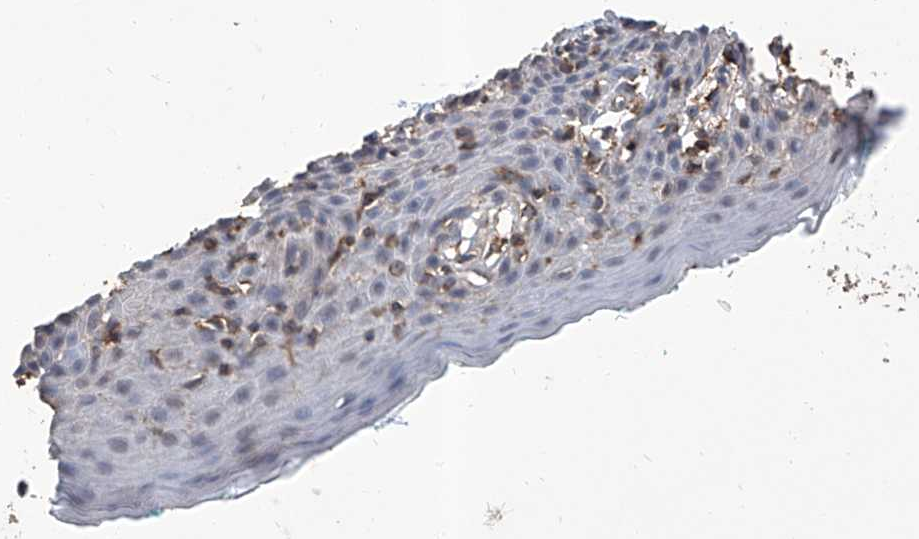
{"staining": {"intensity": "weak", "quantity": "<25%", "location": "cytoplasmic/membranous"}, "tissue": "skin", "cell_type": "Epidermal cells", "image_type": "normal", "snomed": [{"axis": "morphology", "description": "Normal tissue, NOS"}, {"axis": "topography", "description": "Vulva"}], "caption": "This is an IHC histopathology image of unremarkable human skin. There is no expression in epidermal cells.", "gene": "GPT", "patient": {"sex": "female", "age": 66}}